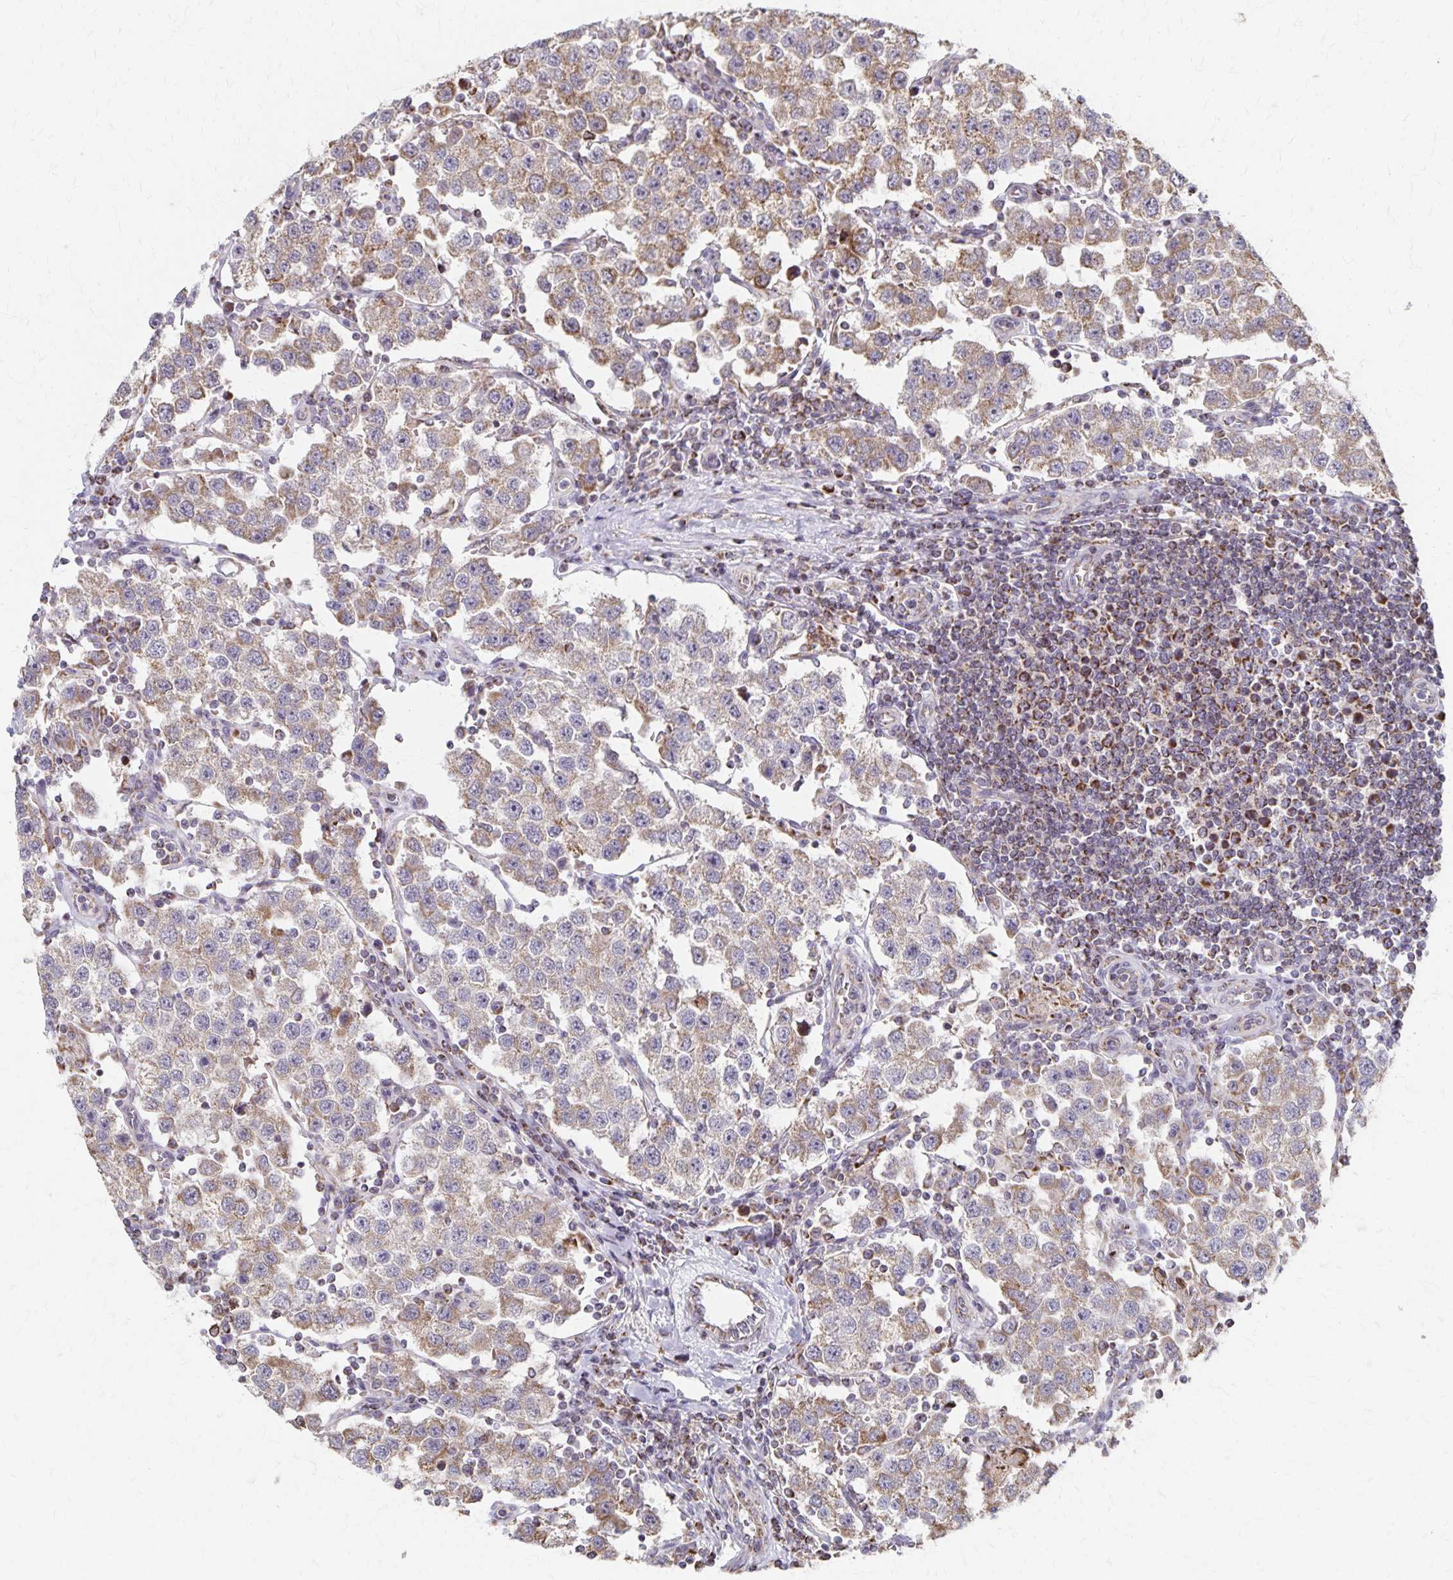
{"staining": {"intensity": "weak", "quantity": ">75%", "location": "cytoplasmic/membranous"}, "tissue": "testis cancer", "cell_type": "Tumor cells", "image_type": "cancer", "snomed": [{"axis": "morphology", "description": "Seminoma, NOS"}, {"axis": "topography", "description": "Testis"}], "caption": "Protein staining of testis seminoma tissue shows weak cytoplasmic/membranous expression in about >75% of tumor cells.", "gene": "DYRK4", "patient": {"sex": "male", "age": 37}}